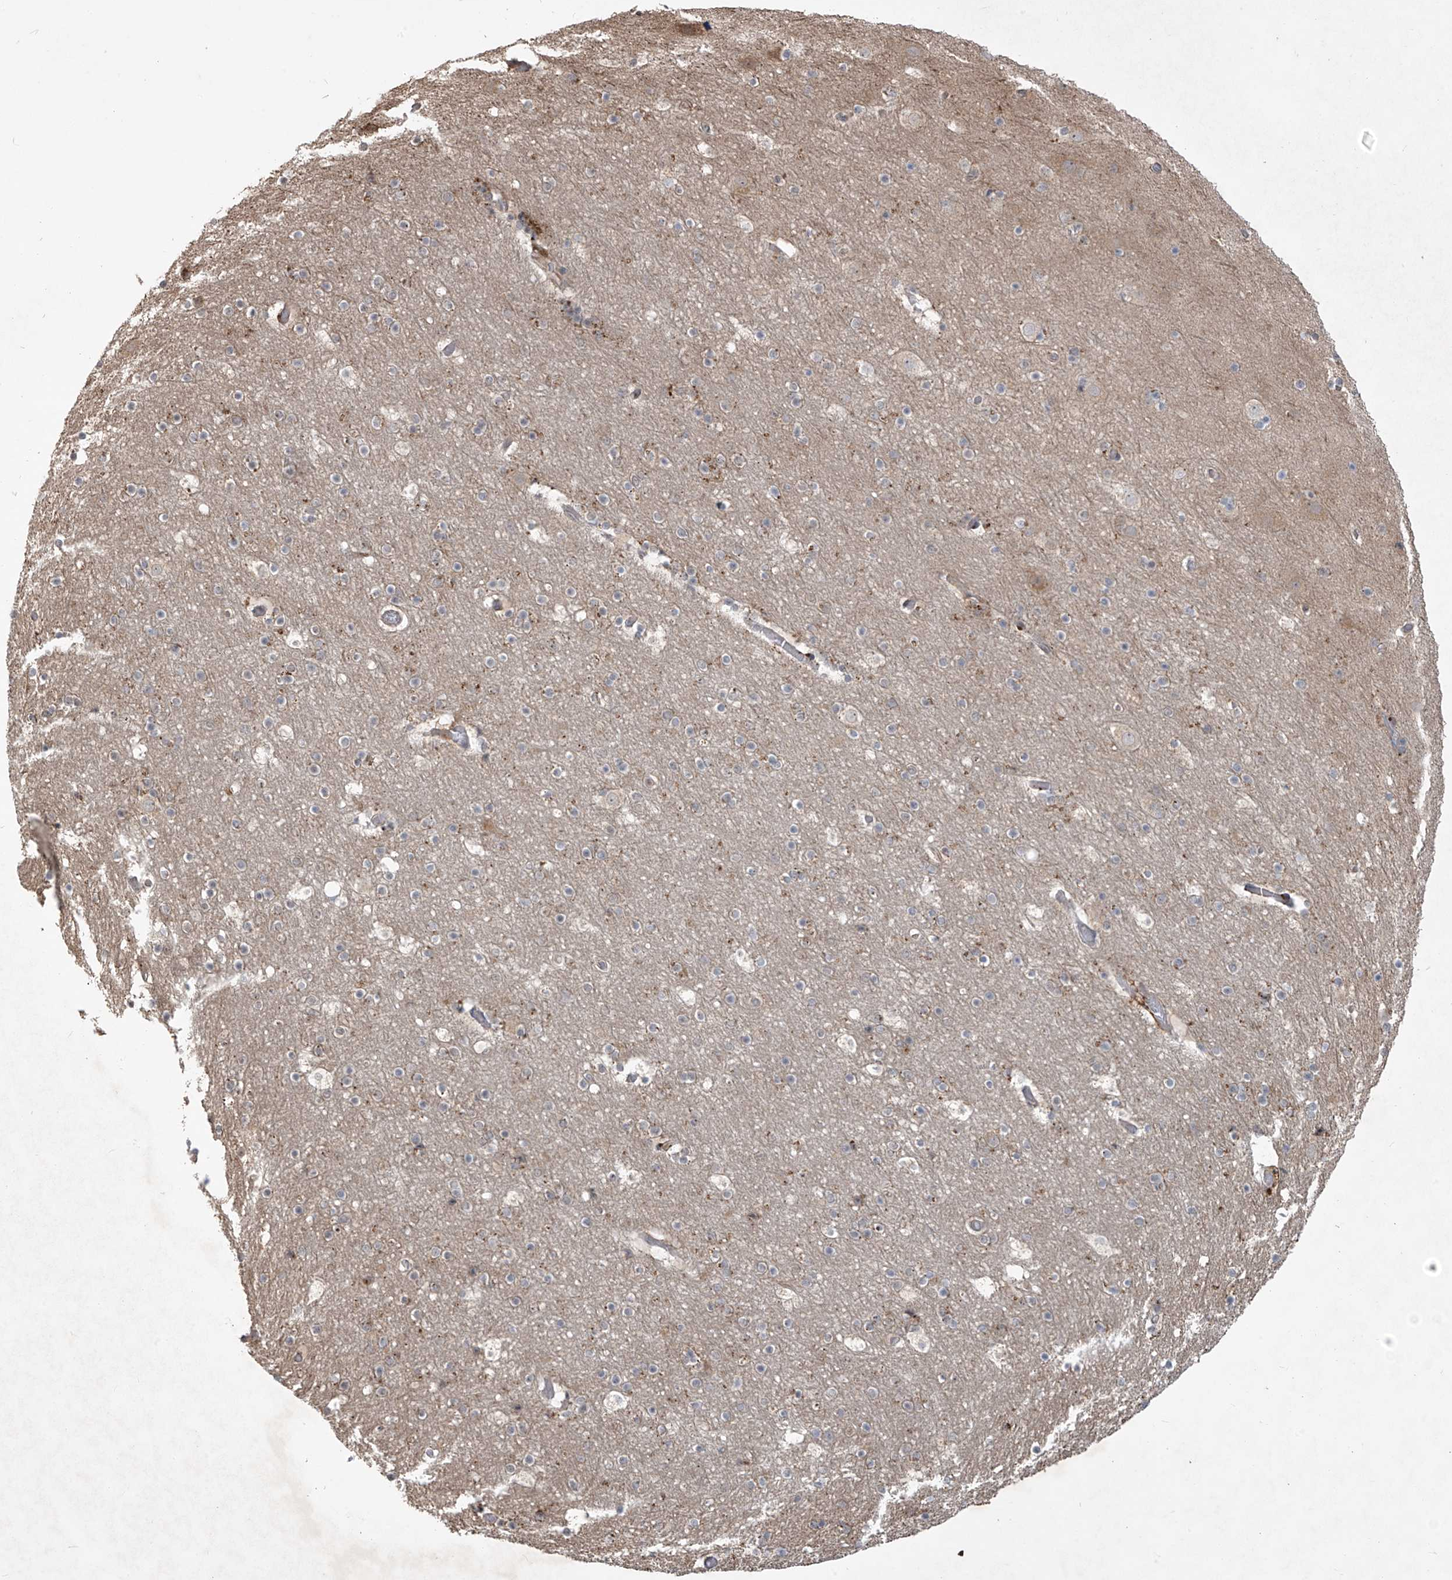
{"staining": {"intensity": "weak", "quantity": ">75%", "location": "cytoplasmic/membranous"}, "tissue": "cerebral cortex", "cell_type": "Endothelial cells", "image_type": "normal", "snomed": [{"axis": "morphology", "description": "Normal tissue, NOS"}, {"axis": "topography", "description": "Cerebral cortex"}], "caption": "The immunohistochemical stain highlights weak cytoplasmic/membranous expression in endothelial cells of benign cerebral cortex.", "gene": "PLEKHM3", "patient": {"sex": "male", "age": 57}}